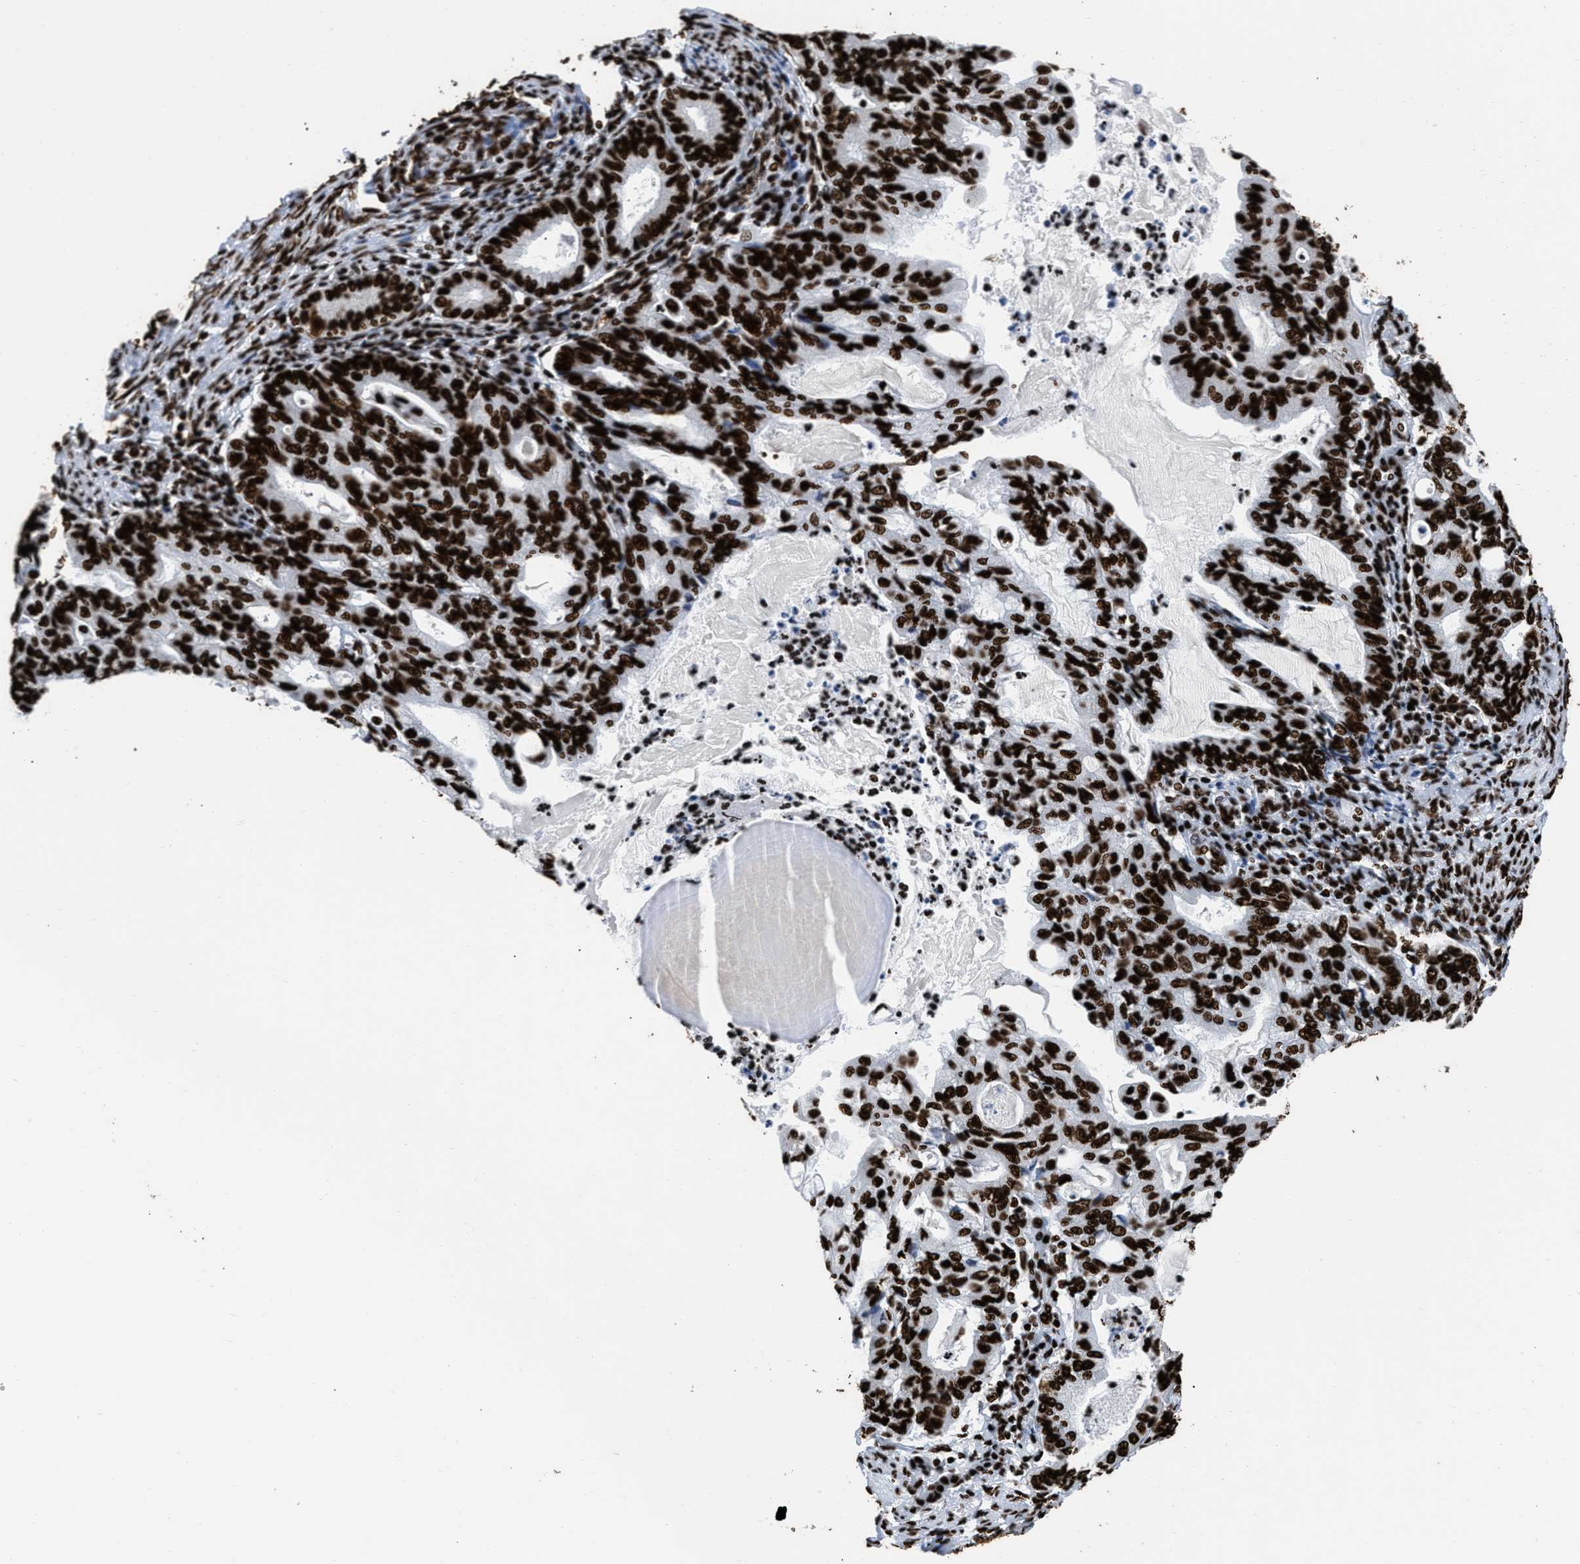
{"staining": {"intensity": "strong", "quantity": ">75%", "location": "nuclear"}, "tissue": "endometrial cancer", "cell_type": "Tumor cells", "image_type": "cancer", "snomed": [{"axis": "morphology", "description": "Adenocarcinoma, NOS"}, {"axis": "topography", "description": "Endometrium"}], "caption": "Endometrial adenocarcinoma tissue reveals strong nuclear positivity in about >75% of tumor cells, visualized by immunohistochemistry. (DAB (3,3'-diaminobenzidine) = brown stain, brightfield microscopy at high magnification).", "gene": "HNRNPM", "patient": {"sex": "female", "age": 86}}